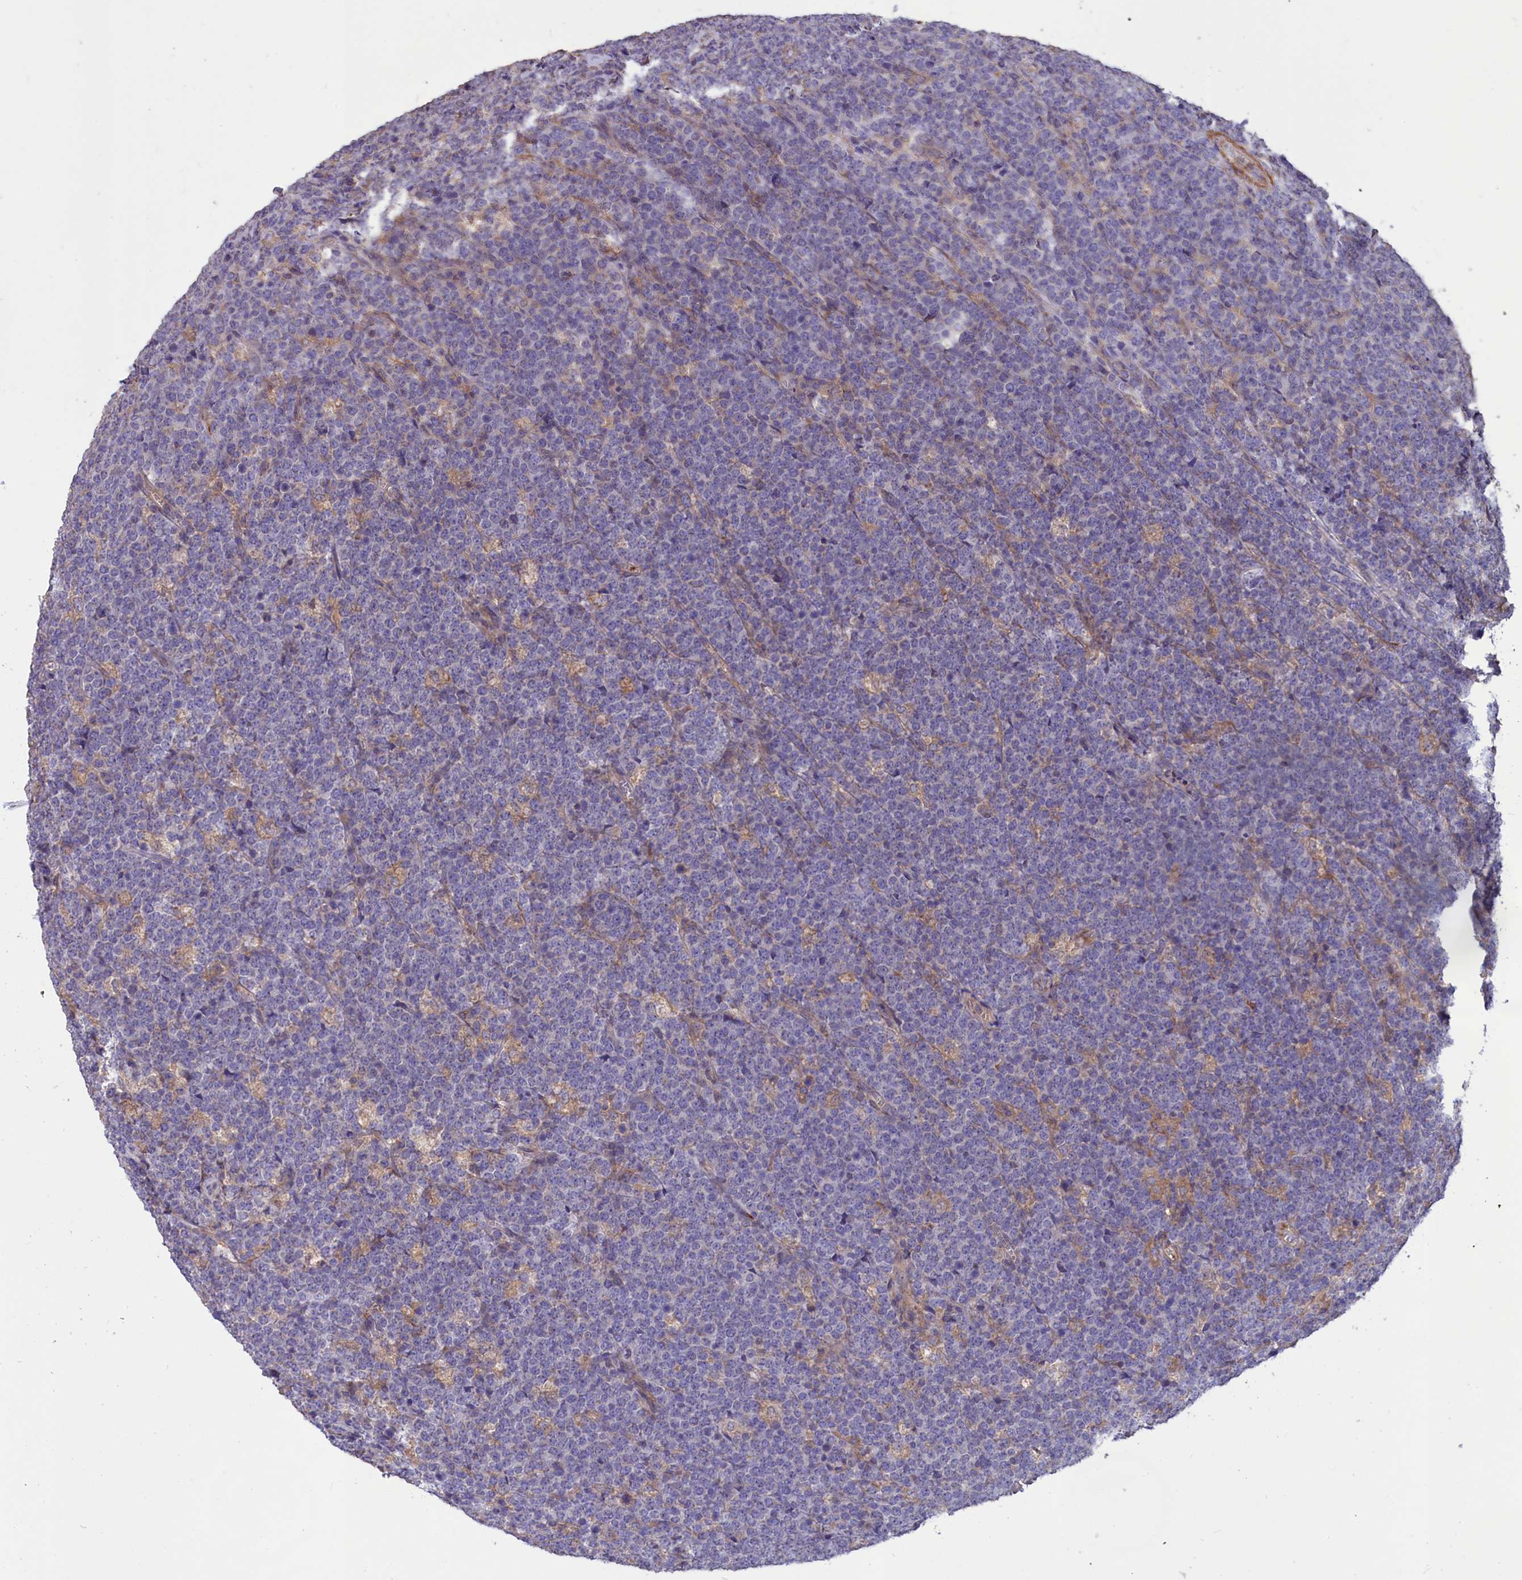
{"staining": {"intensity": "negative", "quantity": "none", "location": "none"}, "tissue": "lymphoma", "cell_type": "Tumor cells", "image_type": "cancer", "snomed": [{"axis": "morphology", "description": "Malignant lymphoma, non-Hodgkin's type, High grade"}, {"axis": "topography", "description": "Small intestine"}], "caption": "The photomicrograph demonstrates no staining of tumor cells in high-grade malignant lymphoma, non-Hodgkin's type.", "gene": "AMDHD2", "patient": {"sex": "male", "age": 8}}